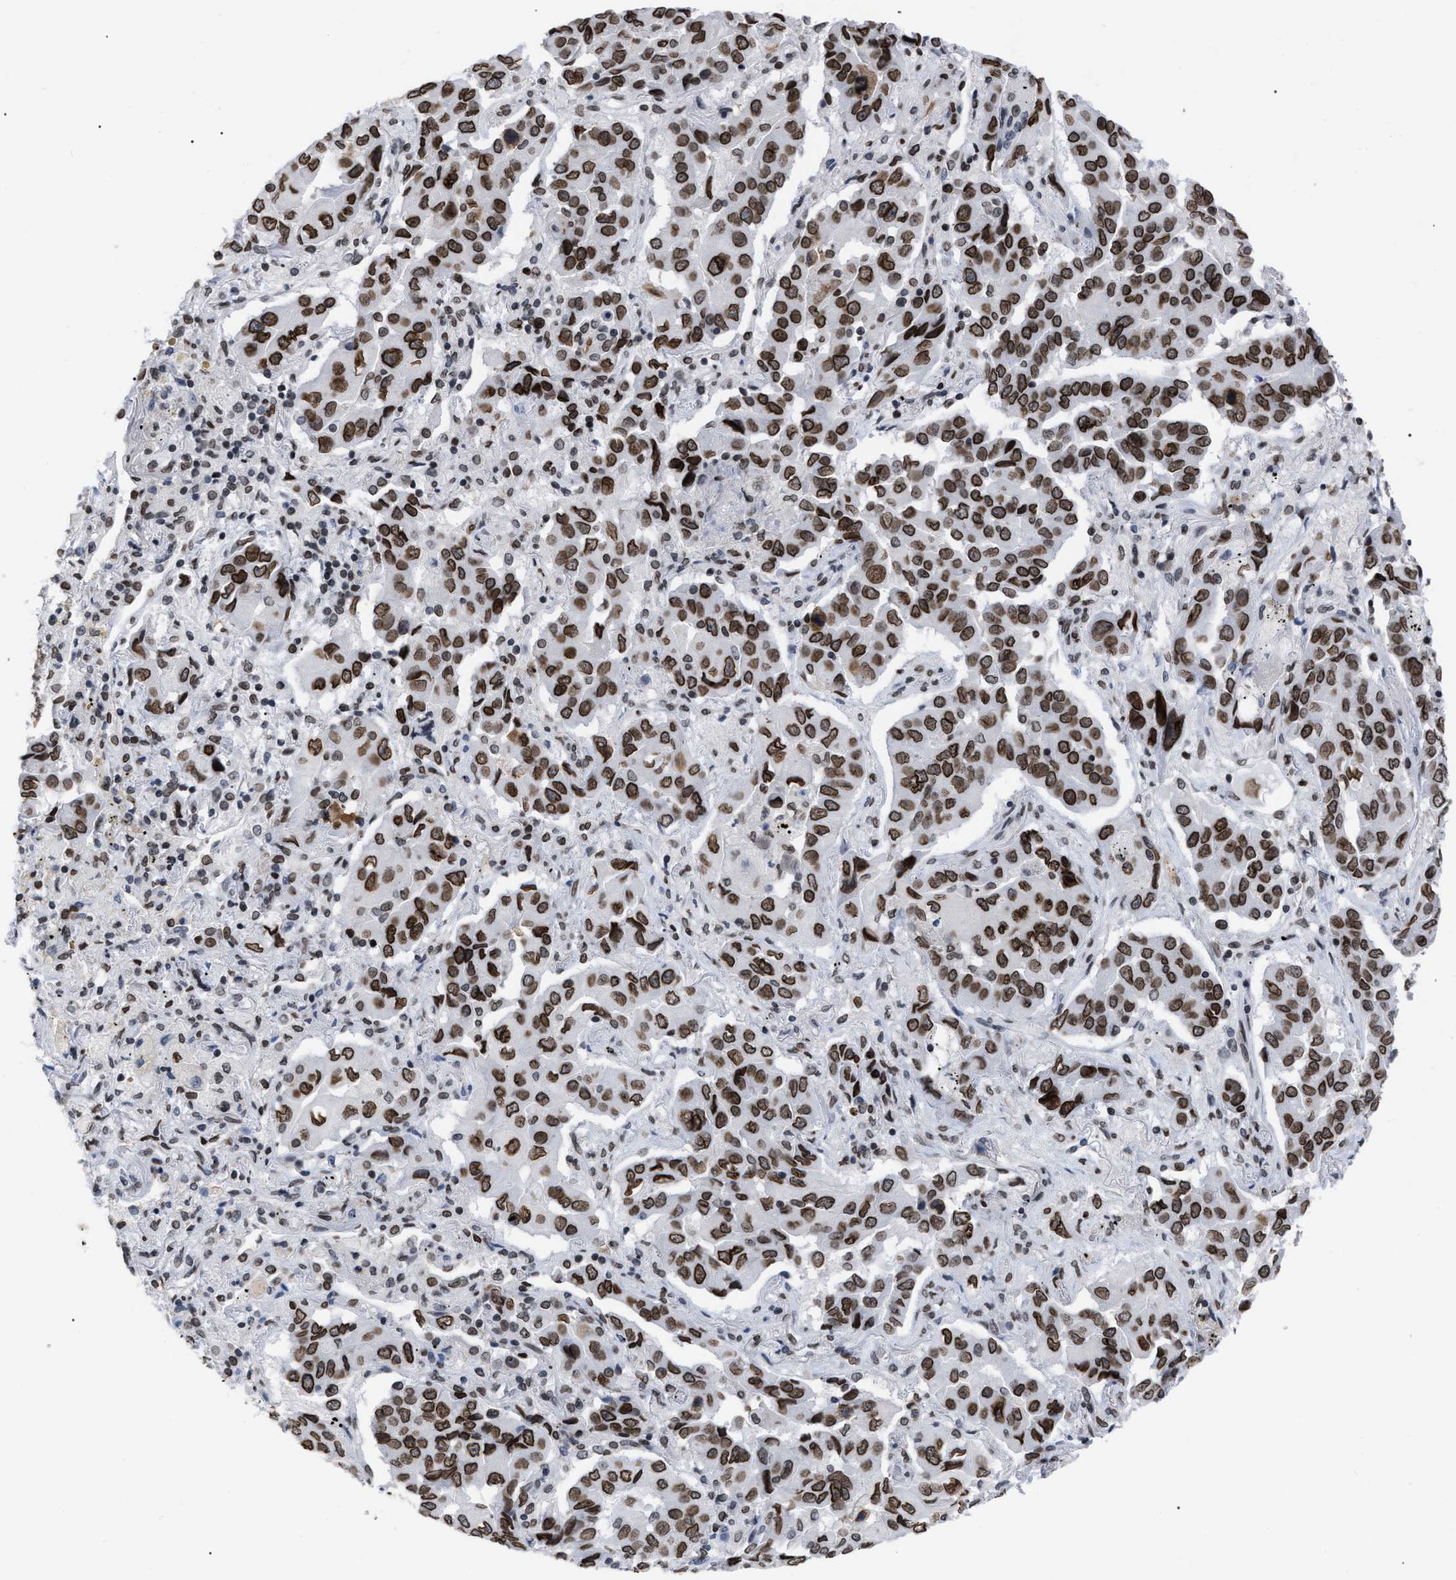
{"staining": {"intensity": "strong", "quantity": ">75%", "location": "cytoplasmic/membranous,nuclear"}, "tissue": "lung cancer", "cell_type": "Tumor cells", "image_type": "cancer", "snomed": [{"axis": "morphology", "description": "Adenocarcinoma, NOS"}, {"axis": "topography", "description": "Lung"}], "caption": "Protein expression analysis of human lung adenocarcinoma reveals strong cytoplasmic/membranous and nuclear positivity in about >75% of tumor cells. Nuclei are stained in blue.", "gene": "TPR", "patient": {"sex": "female", "age": 65}}